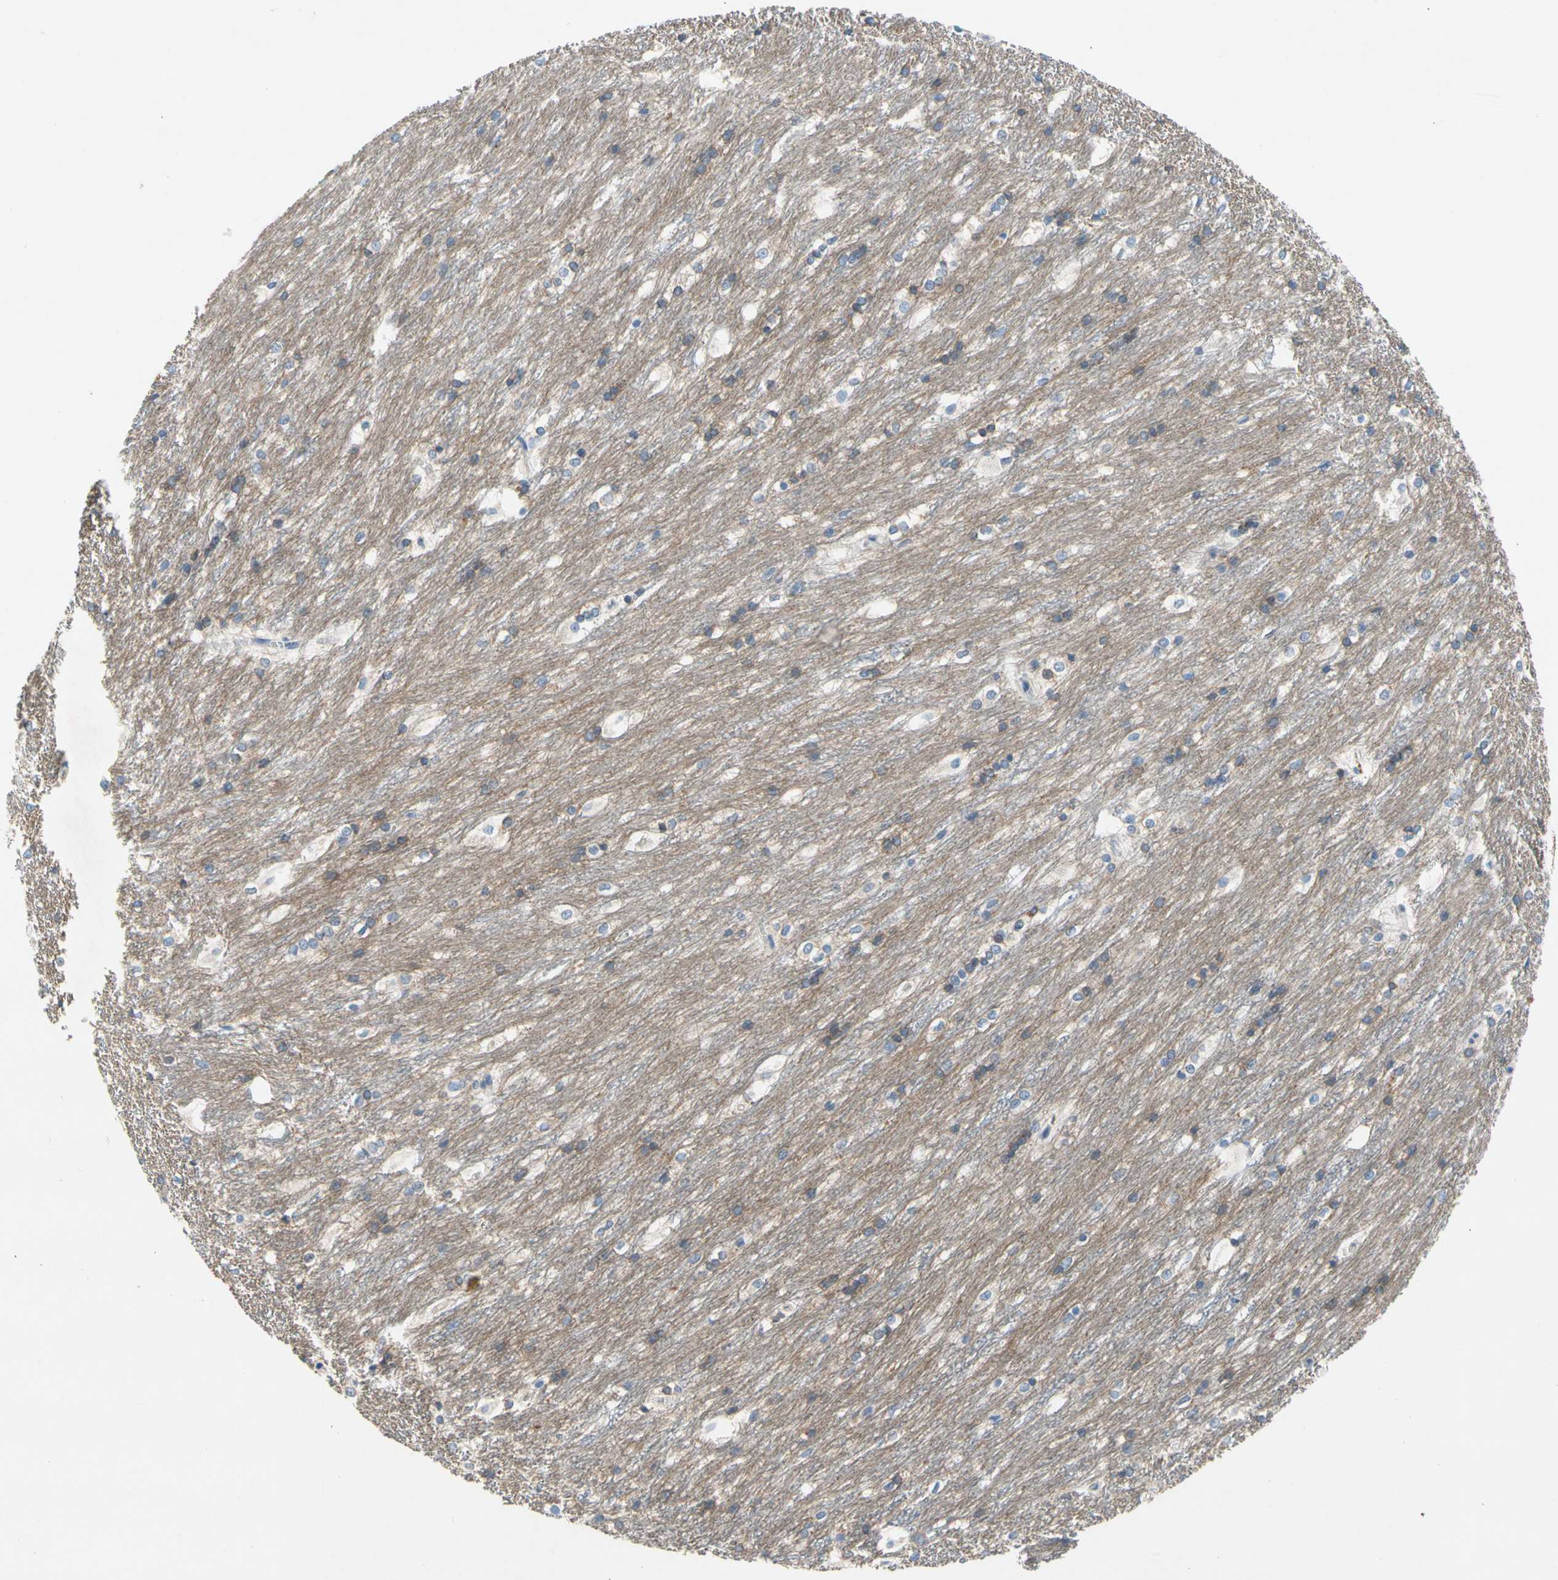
{"staining": {"intensity": "weak", "quantity": "<25%", "location": "cytoplasmic/membranous"}, "tissue": "caudate", "cell_type": "Glial cells", "image_type": "normal", "snomed": [{"axis": "morphology", "description": "Normal tissue, NOS"}, {"axis": "topography", "description": "Lateral ventricle wall"}], "caption": "Glial cells show no significant positivity in unremarkable caudate.", "gene": "CA14", "patient": {"sex": "female", "age": 19}}